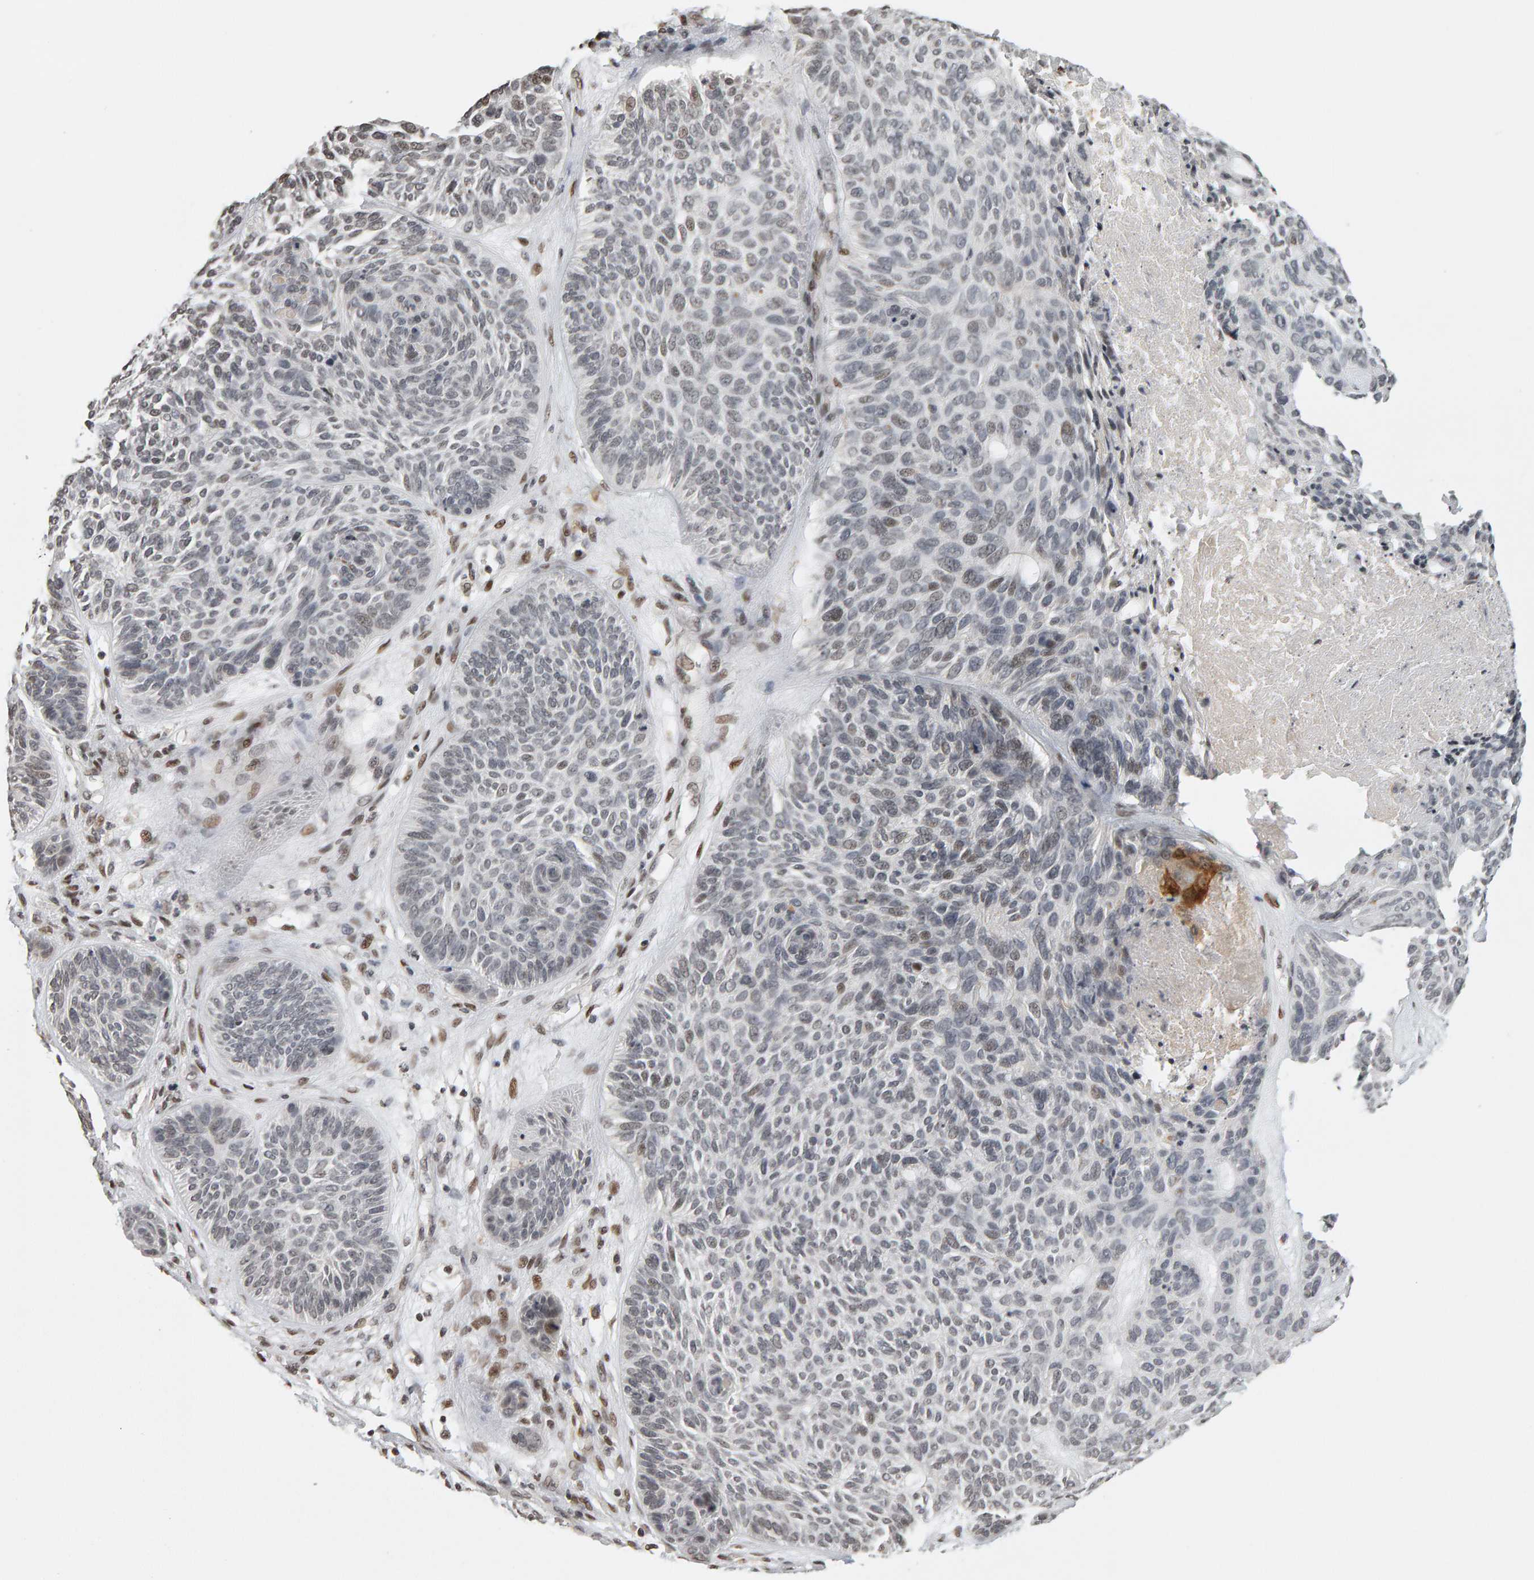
{"staining": {"intensity": "negative", "quantity": "none", "location": "none"}, "tissue": "skin cancer", "cell_type": "Tumor cells", "image_type": "cancer", "snomed": [{"axis": "morphology", "description": "Basal cell carcinoma"}, {"axis": "topography", "description": "Skin"}], "caption": "Immunohistochemistry (IHC) of skin basal cell carcinoma displays no staining in tumor cells.", "gene": "TRAM1", "patient": {"sex": "male", "age": 55}}